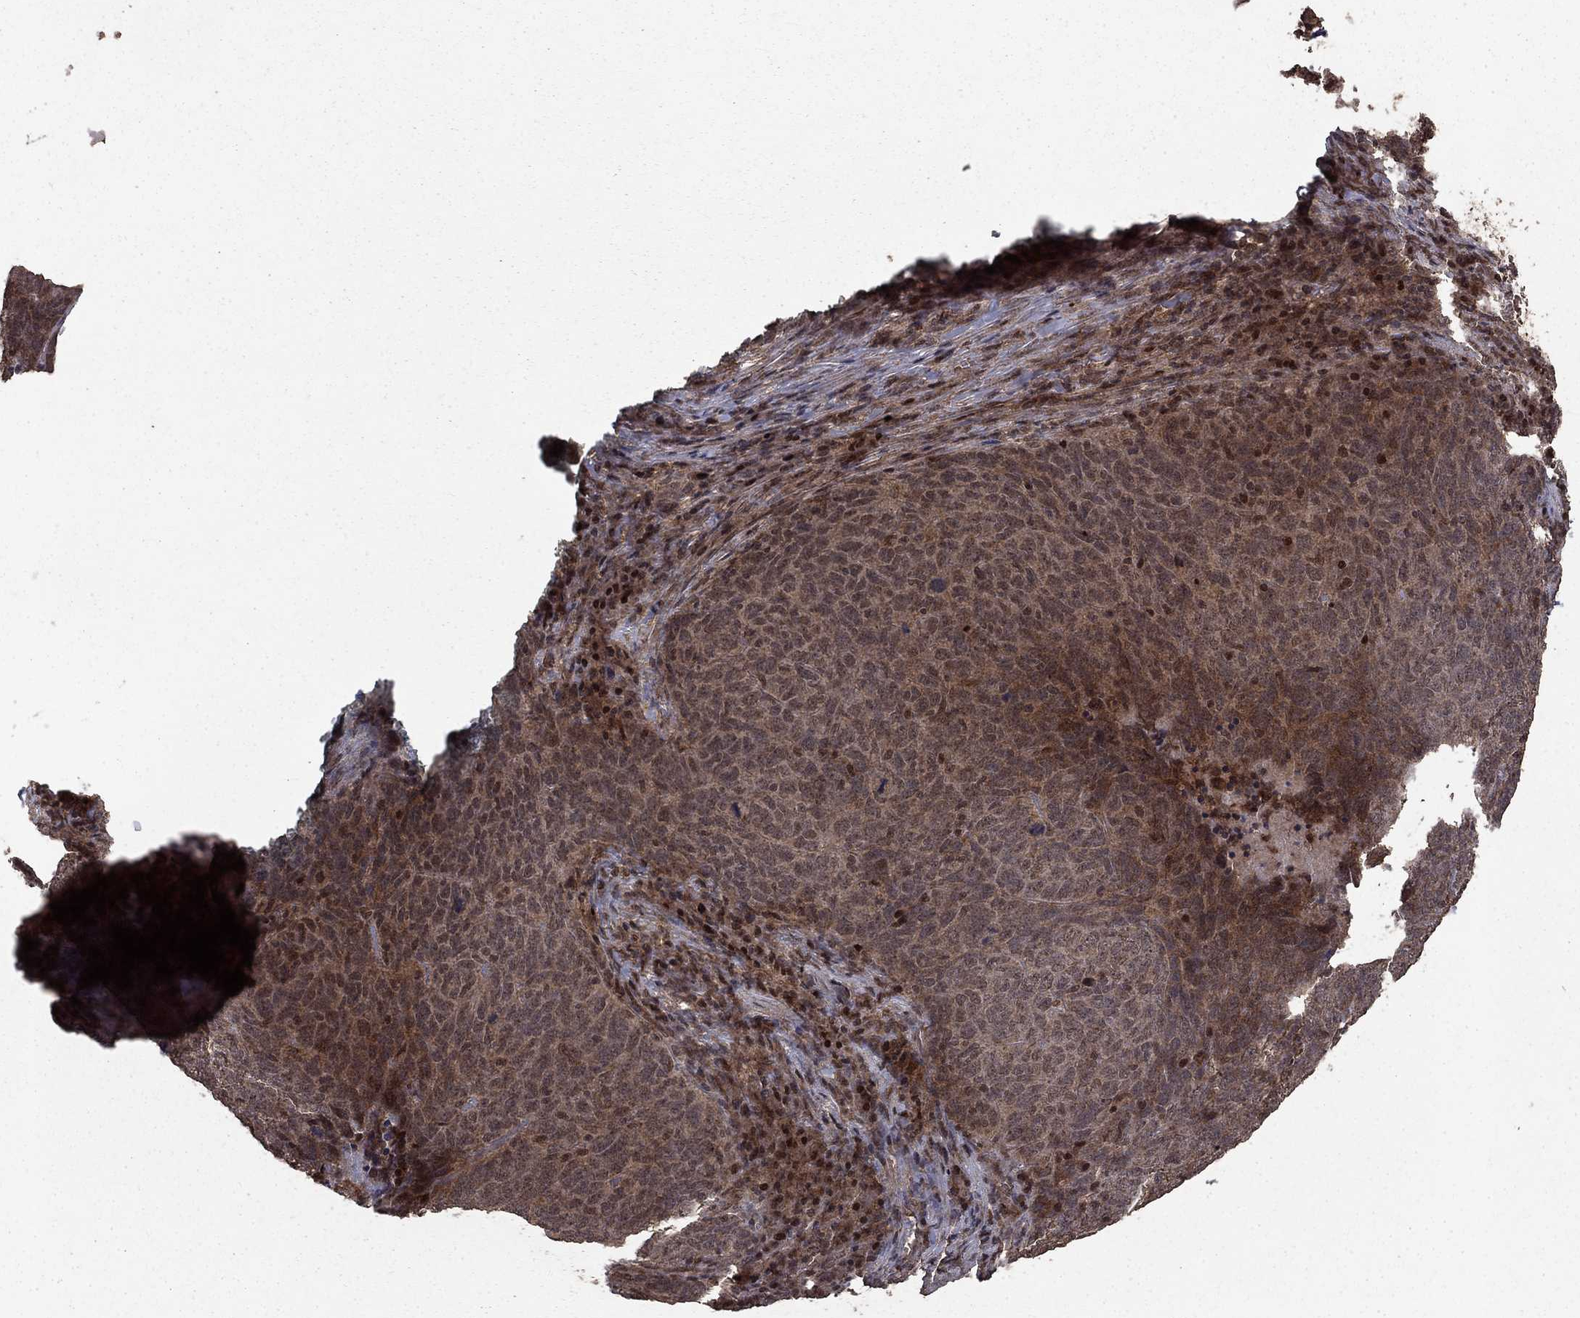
{"staining": {"intensity": "weak", "quantity": ">75%", "location": "cytoplasmic/membranous"}, "tissue": "skin cancer", "cell_type": "Tumor cells", "image_type": "cancer", "snomed": [{"axis": "morphology", "description": "Squamous cell carcinoma, NOS"}, {"axis": "topography", "description": "Skin"}, {"axis": "topography", "description": "Anal"}], "caption": "Protein positivity by immunohistochemistry exhibits weak cytoplasmic/membranous positivity in about >75% of tumor cells in squamous cell carcinoma (skin).", "gene": "PRDM1", "patient": {"sex": "female", "age": 51}}